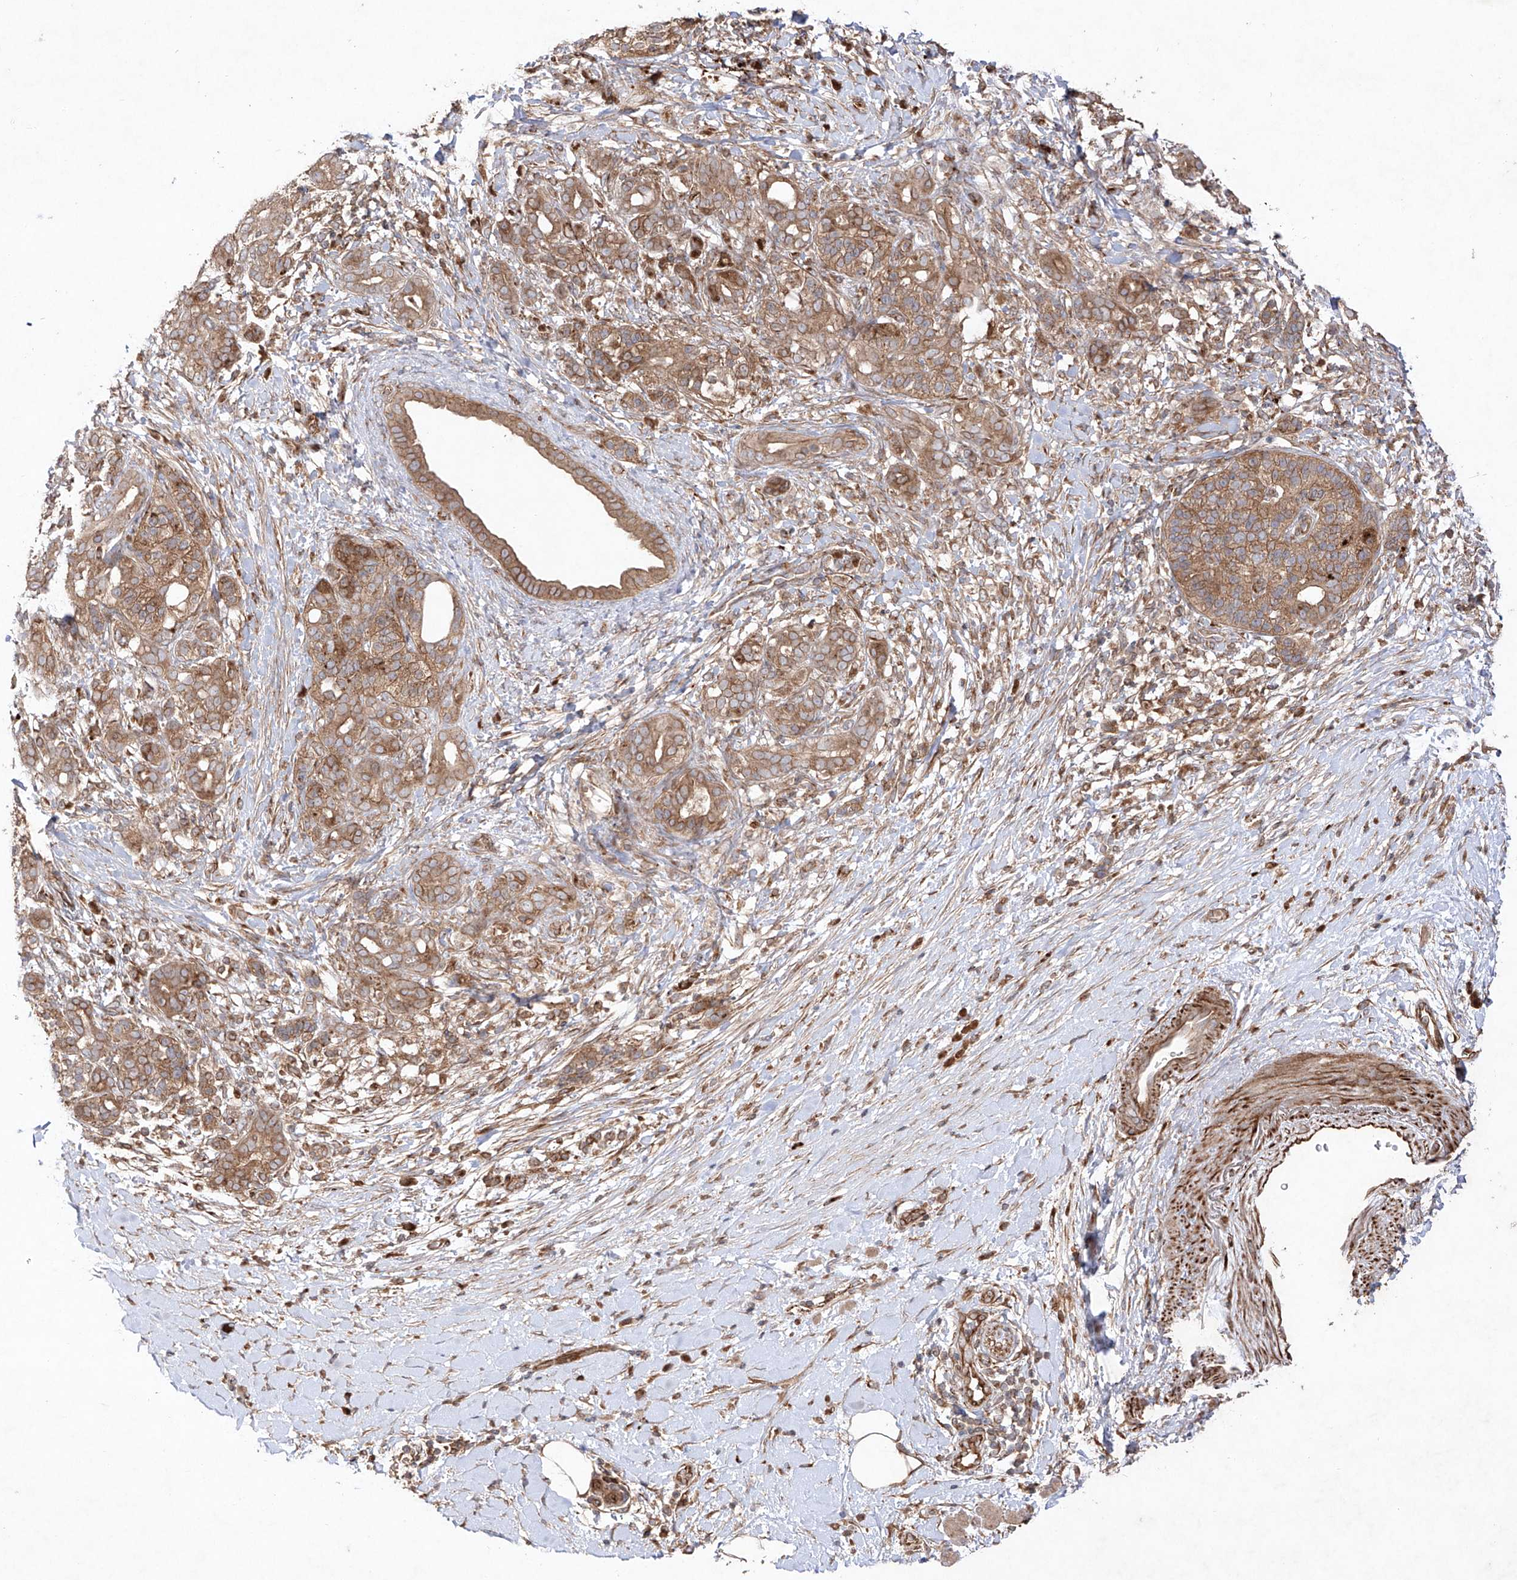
{"staining": {"intensity": "moderate", "quantity": ">75%", "location": "cytoplasmic/membranous"}, "tissue": "pancreatic cancer", "cell_type": "Tumor cells", "image_type": "cancer", "snomed": [{"axis": "morphology", "description": "Adenocarcinoma, NOS"}, {"axis": "topography", "description": "Pancreas"}], "caption": "The photomicrograph reveals immunohistochemical staining of pancreatic adenocarcinoma. There is moderate cytoplasmic/membranous staining is present in about >75% of tumor cells.", "gene": "YKT6", "patient": {"sex": "male", "age": 58}}